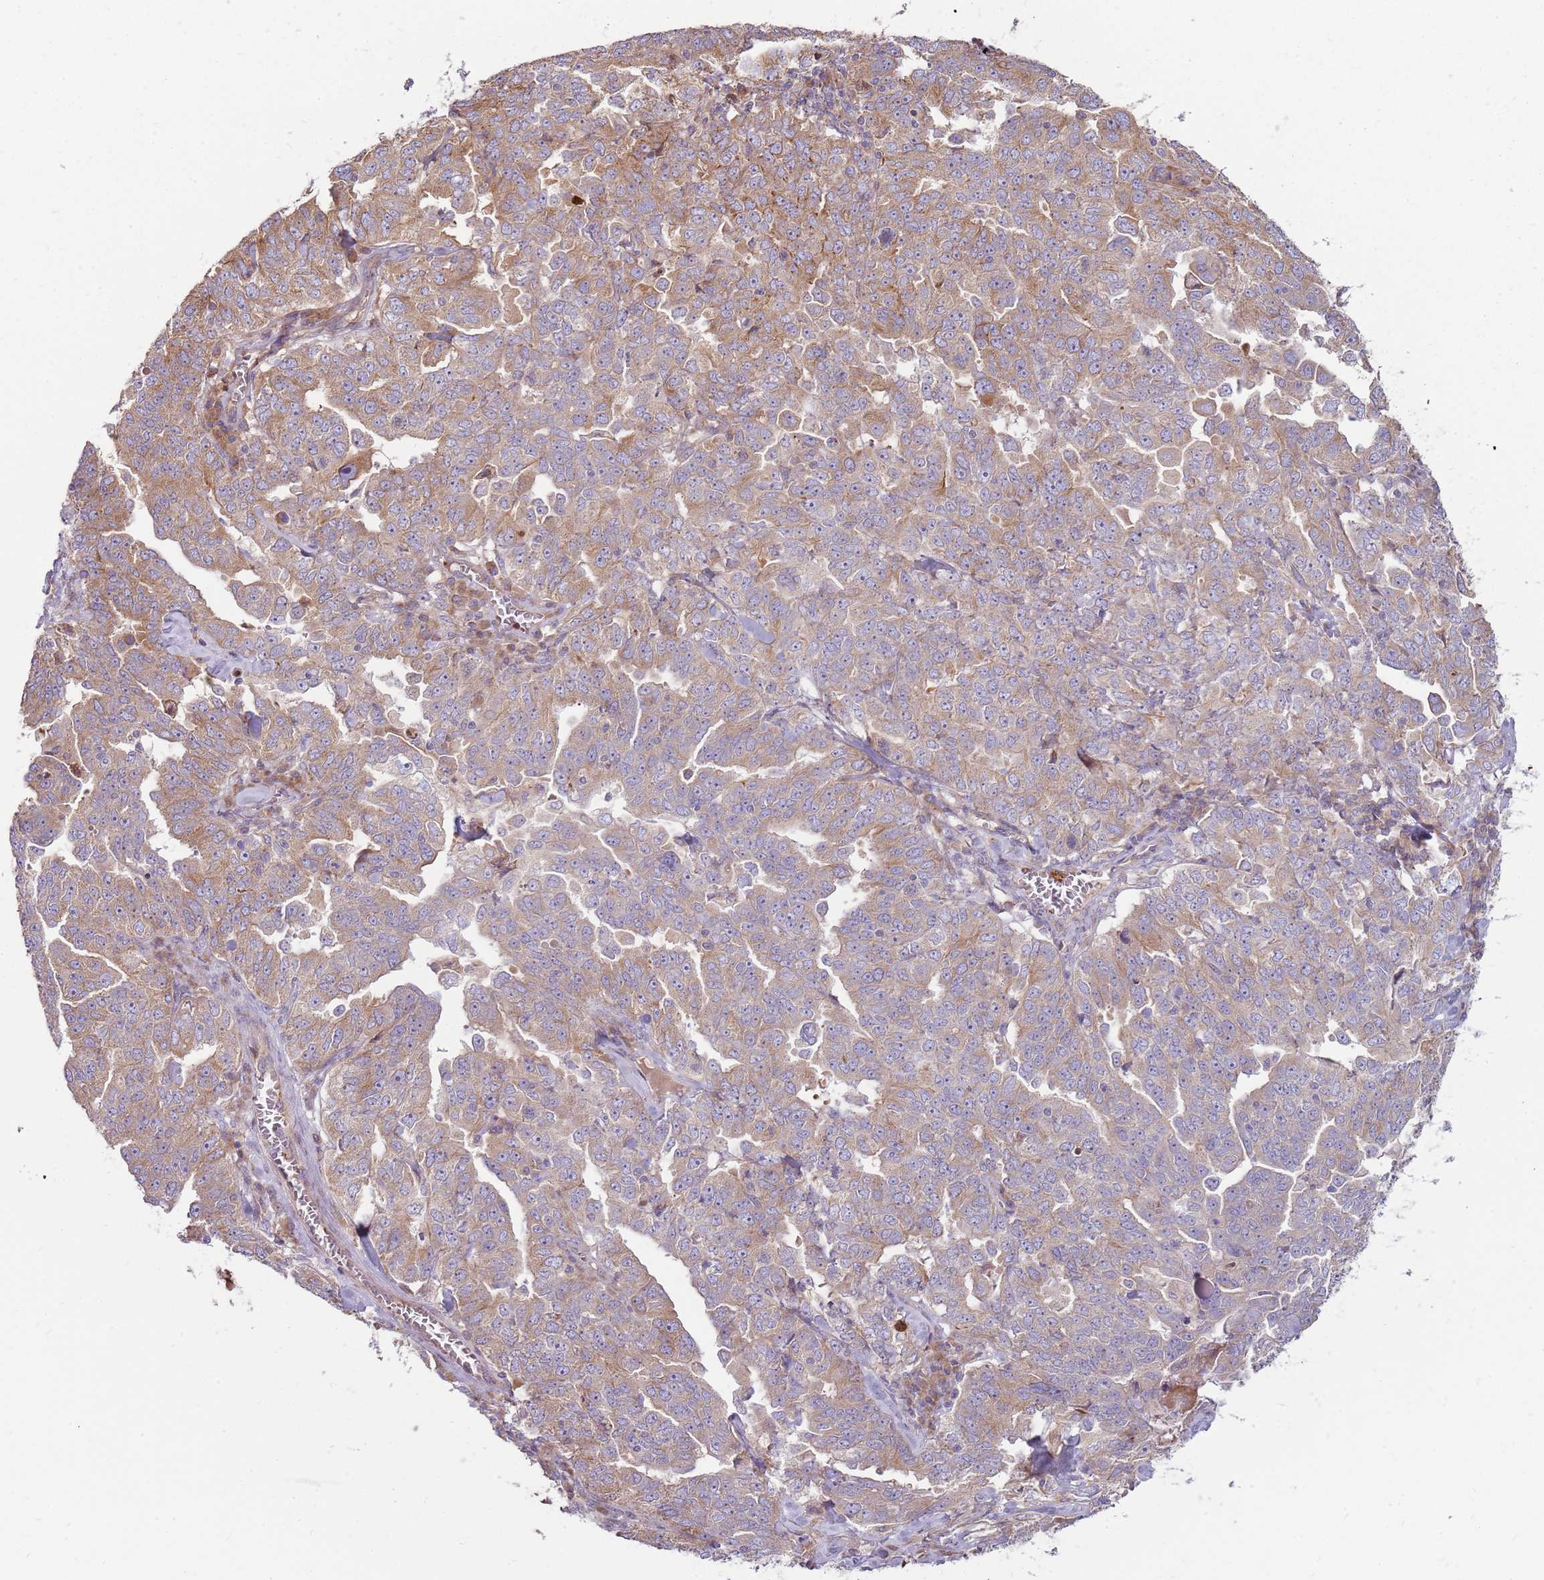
{"staining": {"intensity": "moderate", "quantity": ">75%", "location": "cytoplasmic/membranous"}, "tissue": "ovarian cancer", "cell_type": "Tumor cells", "image_type": "cancer", "snomed": [{"axis": "morphology", "description": "Carcinoma, endometroid"}, {"axis": "topography", "description": "Ovary"}], "caption": "Protein expression analysis of endometroid carcinoma (ovarian) exhibits moderate cytoplasmic/membranous staining in approximately >75% of tumor cells. Using DAB (3,3'-diaminobenzidine) (brown) and hematoxylin (blue) stains, captured at high magnification using brightfield microscopy.", "gene": "EMC1", "patient": {"sex": "female", "age": 62}}